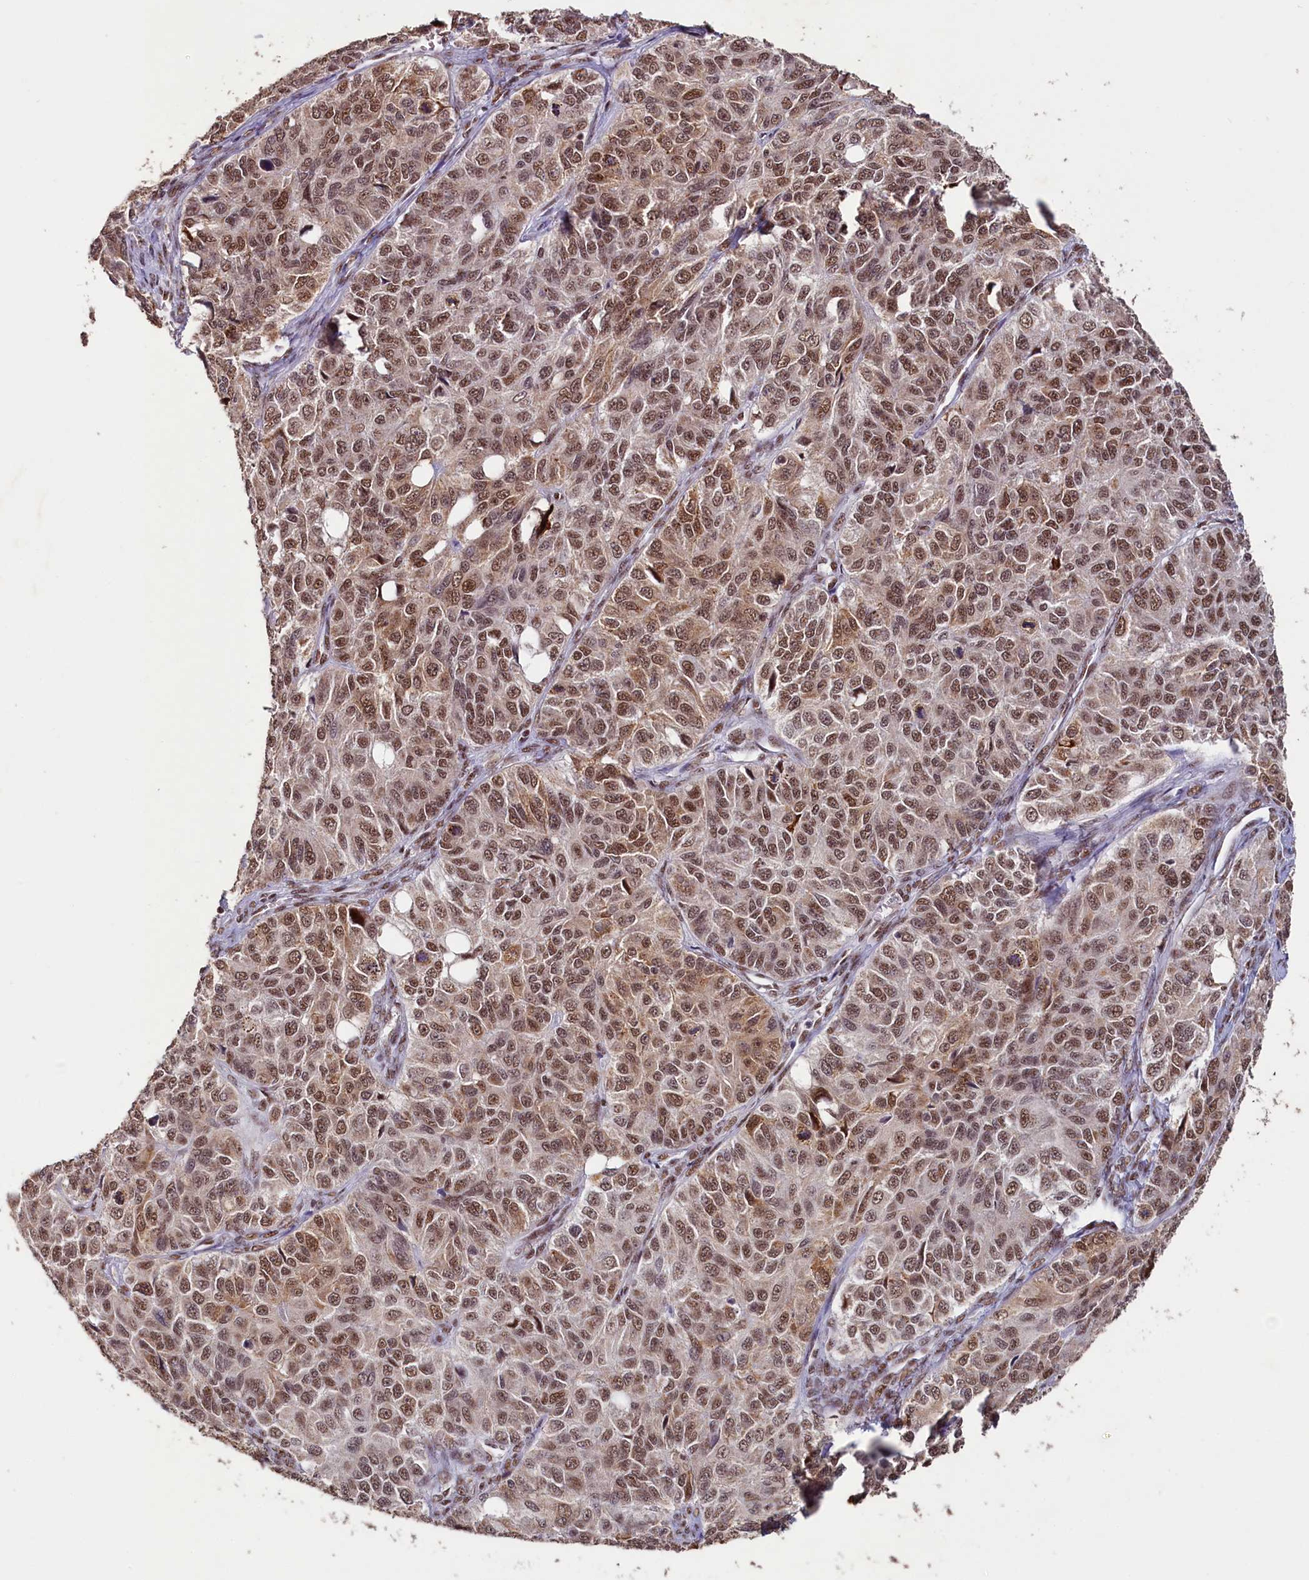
{"staining": {"intensity": "moderate", "quantity": ">75%", "location": "cytoplasmic/membranous,nuclear"}, "tissue": "ovarian cancer", "cell_type": "Tumor cells", "image_type": "cancer", "snomed": [{"axis": "morphology", "description": "Carcinoma, endometroid"}, {"axis": "topography", "description": "Ovary"}], "caption": "Human endometroid carcinoma (ovarian) stained with a protein marker demonstrates moderate staining in tumor cells.", "gene": "PDE6D", "patient": {"sex": "female", "age": 51}}